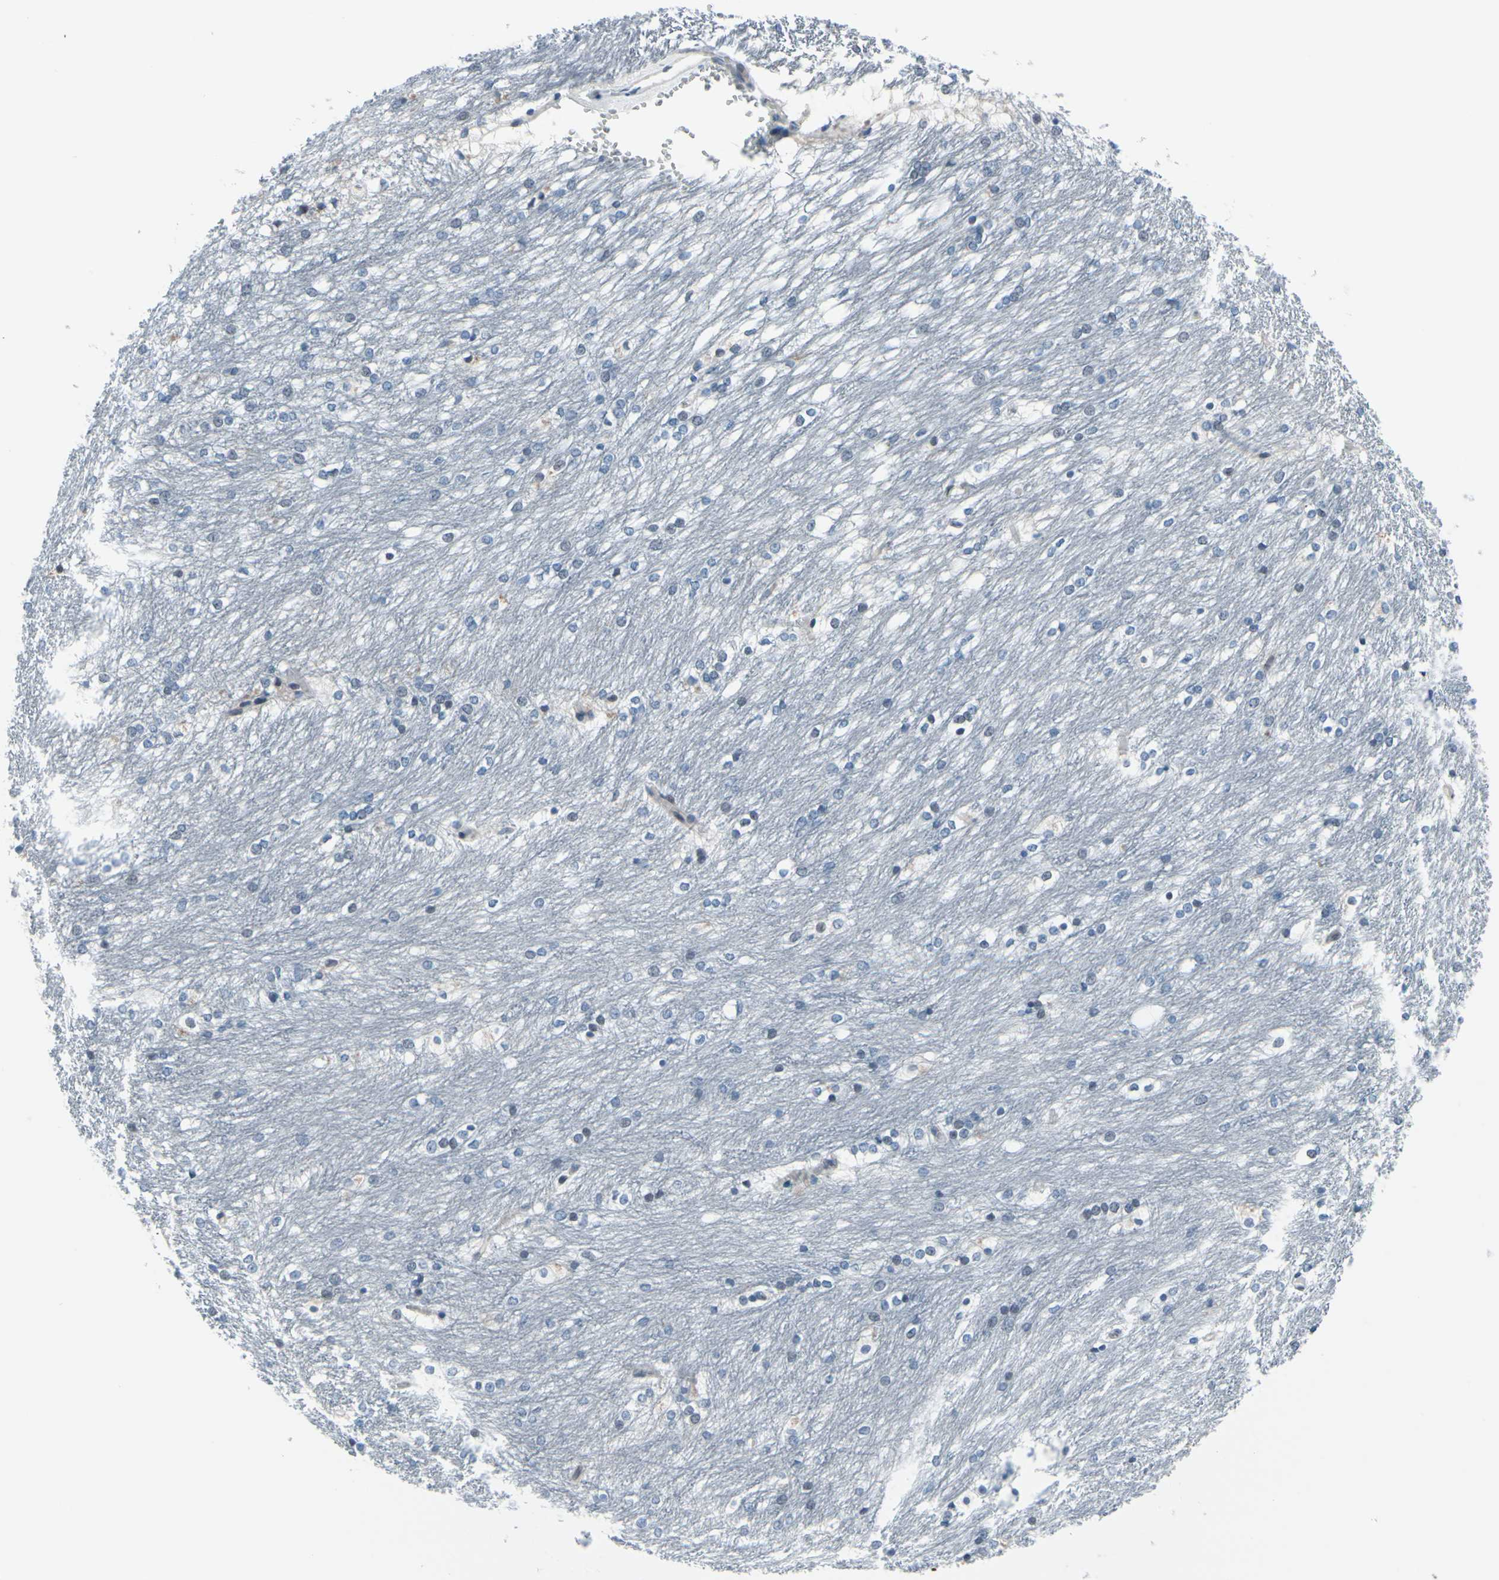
{"staining": {"intensity": "negative", "quantity": "none", "location": "none"}, "tissue": "caudate", "cell_type": "Glial cells", "image_type": "normal", "snomed": [{"axis": "morphology", "description": "Normal tissue, NOS"}, {"axis": "topography", "description": "Lateral ventricle wall"}], "caption": "Immunohistochemistry histopathology image of unremarkable caudate: human caudate stained with DAB demonstrates no significant protein staining in glial cells. (DAB immunohistochemistry (IHC) with hematoxylin counter stain).", "gene": "TXN", "patient": {"sex": "female", "age": 19}}